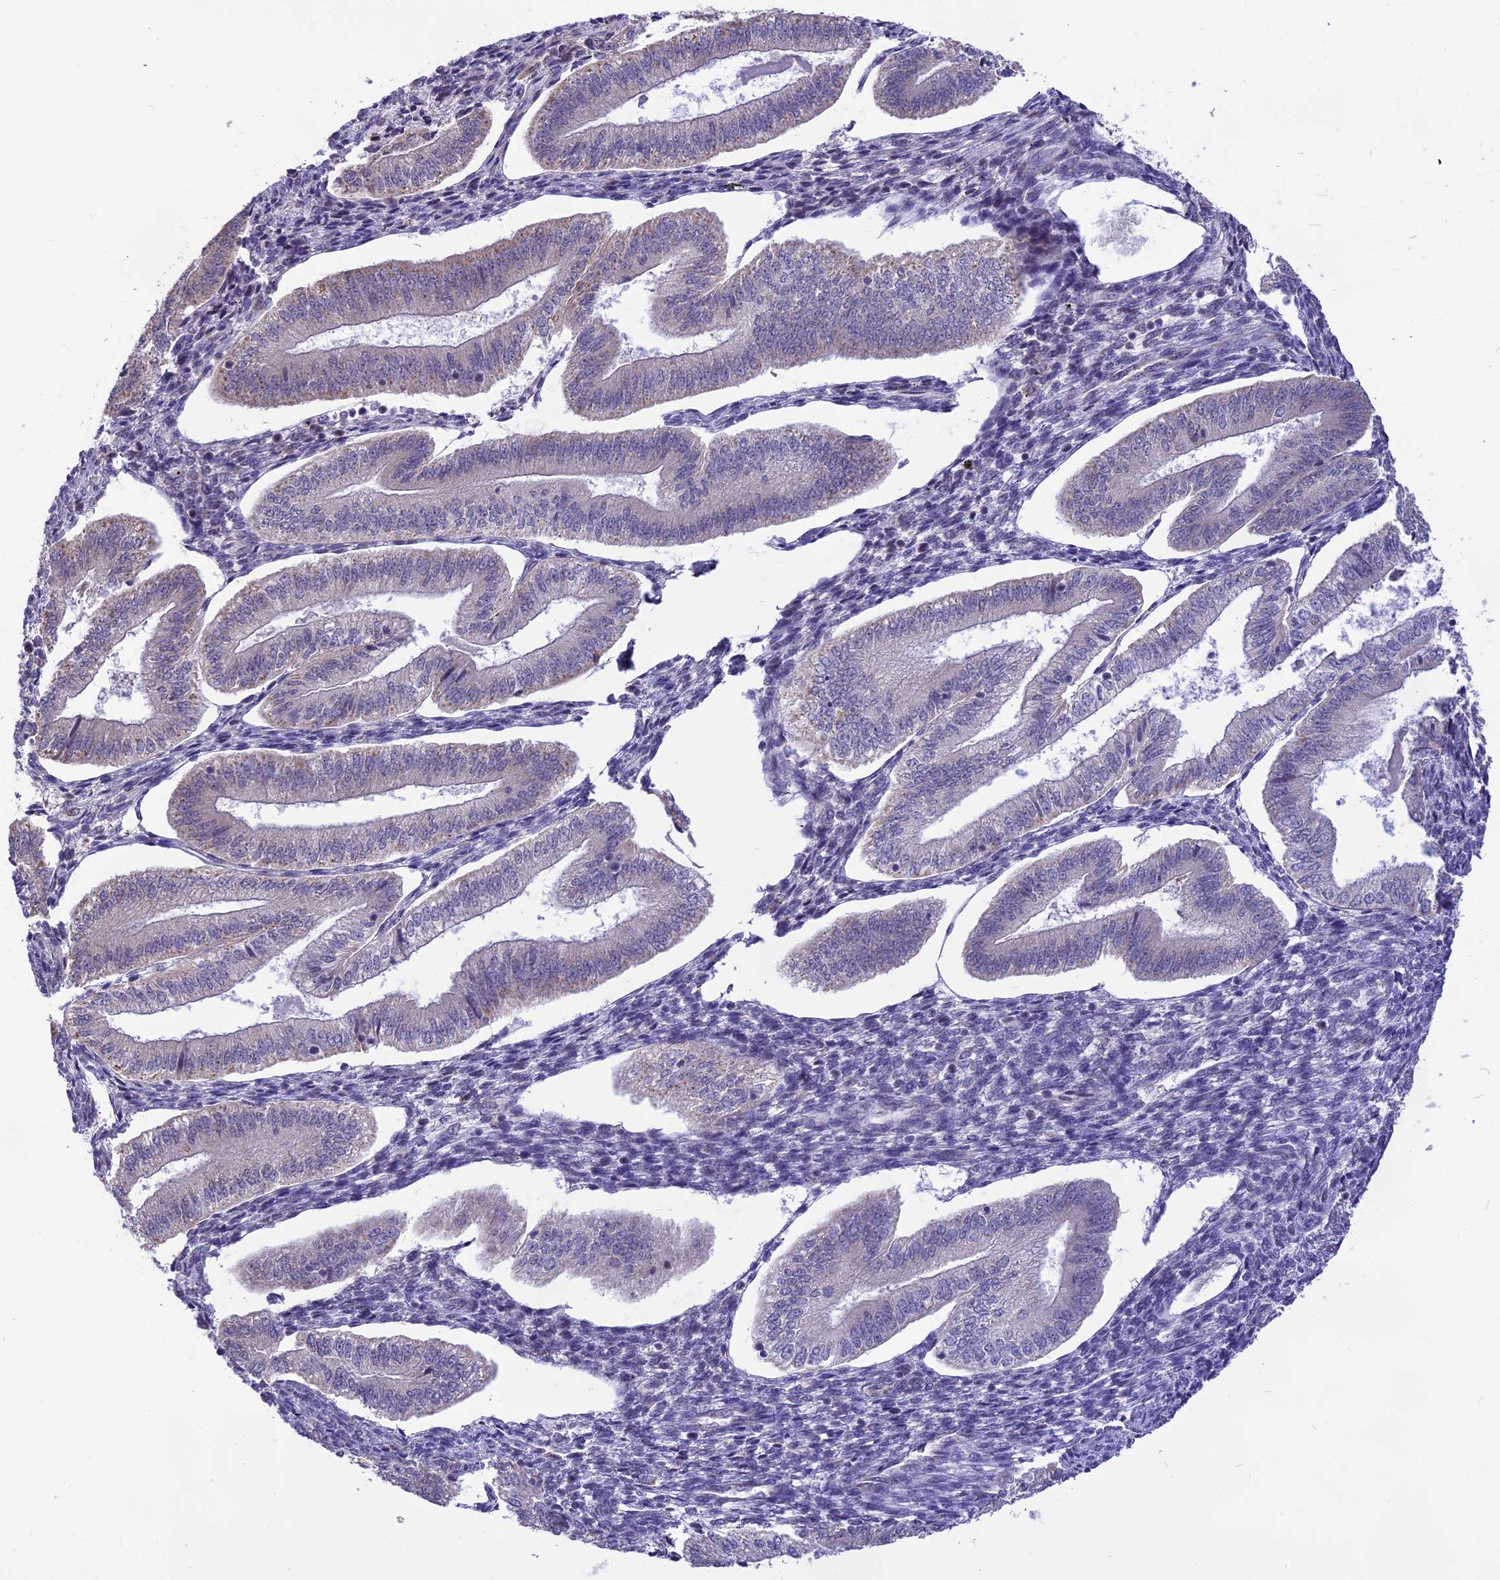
{"staining": {"intensity": "weak", "quantity": "<25%", "location": "nuclear"}, "tissue": "endometrium", "cell_type": "Cells in endometrial stroma", "image_type": "normal", "snomed": [{"axis": "morphology", "description": "Normal tissue, NOS"}, {"axis": "topography", "description": "Endometrium"}], "caption": "IHC histopathology image of unremarkable endometrium: human endometrium stained with DAB (3,3'-diaminobenzidine) shows no significant protein positivity in cells in endometrial stroma. (DAB (3,3'-diaminobenzidine) immunohistochemistry (IHC), high magnification).", "gene": "CMSS1", "patient": {"sex": "female", "age": 34}}